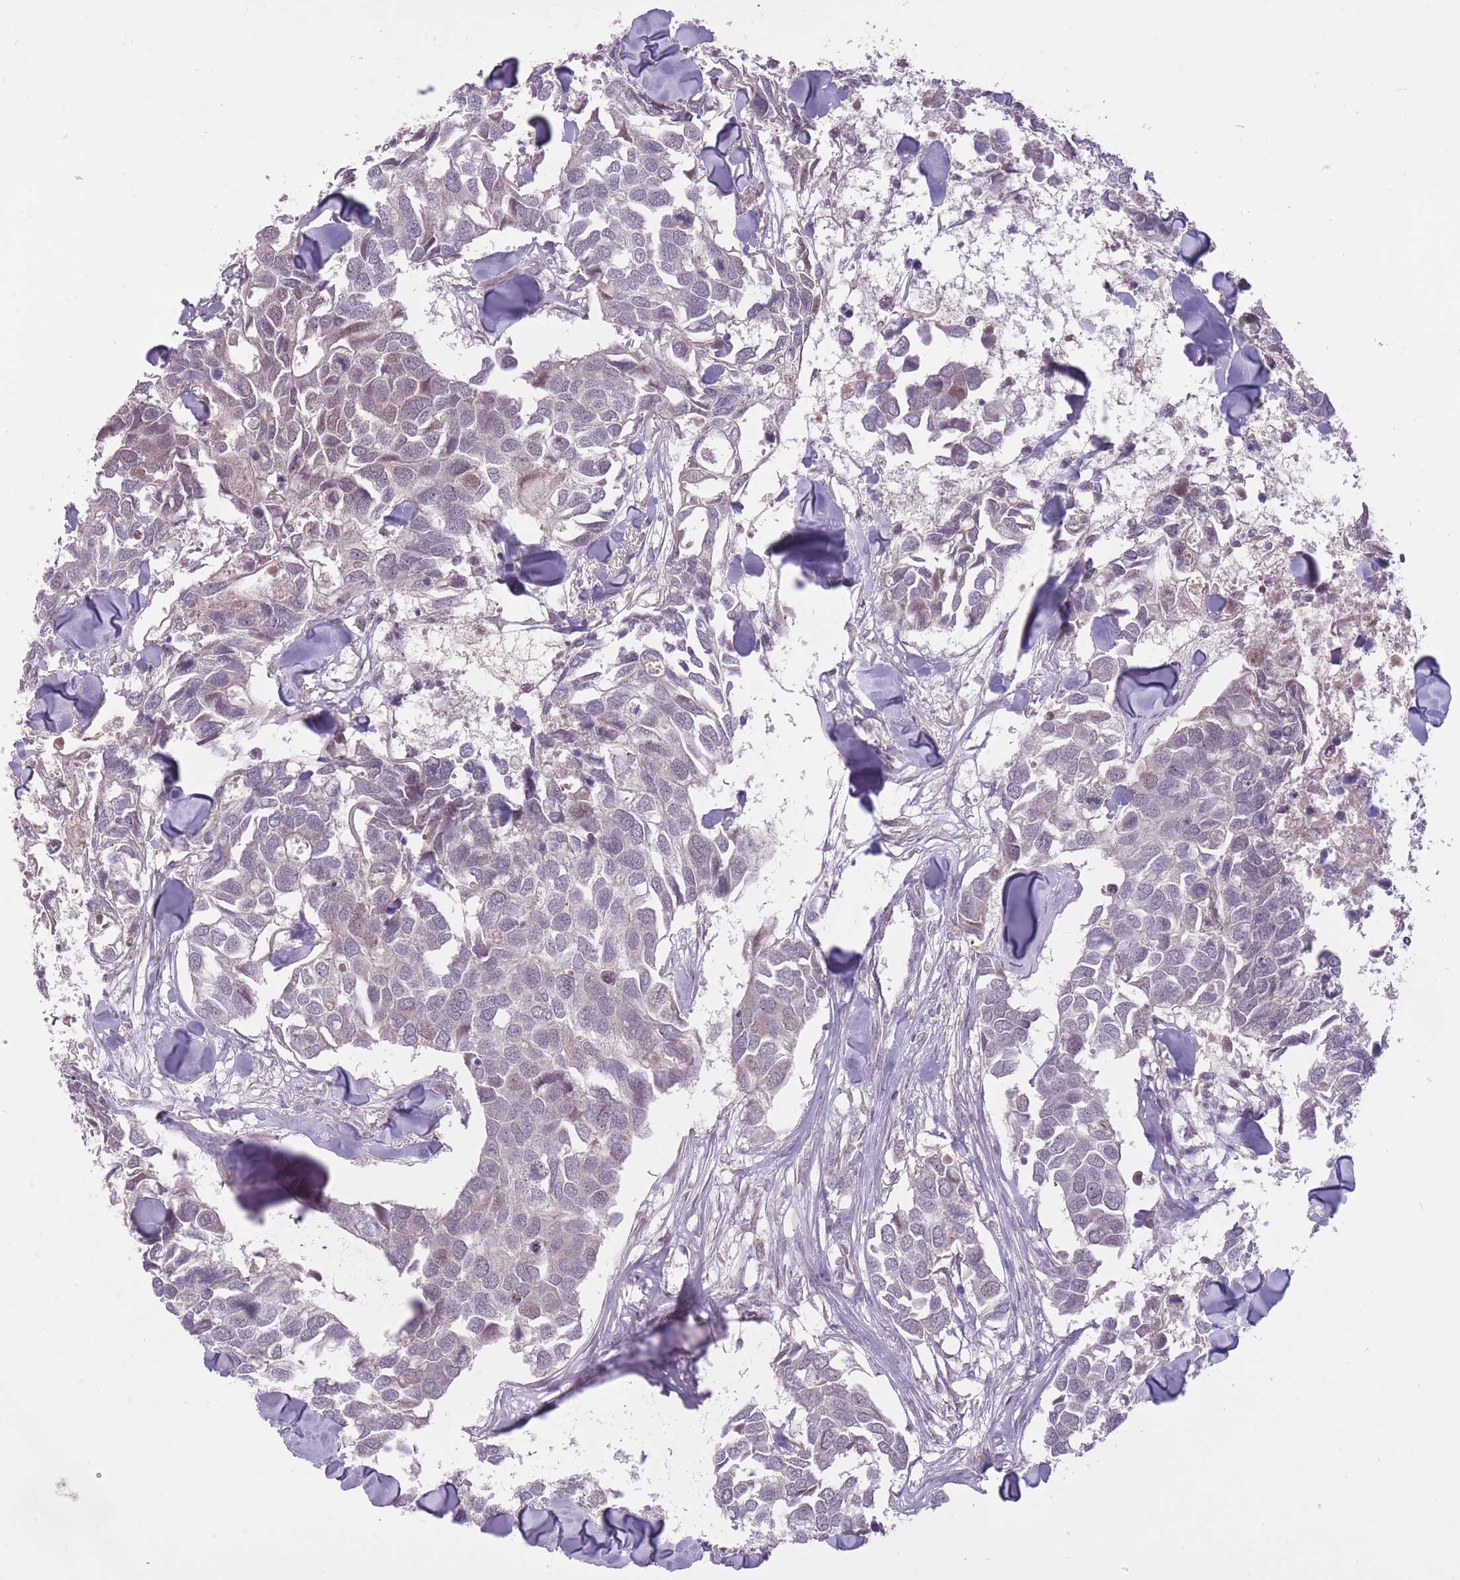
{"staining": {"intensity": "negative", "quantity": "none", "location": "none"}, "tissue": "breast cancer", "cell_type": "Tumor cells", "image_type": "cancer", "snomed": [{"axis": "morphology", "description": "Duct carcinoma"}, {"axis": "topography", "description": "Breast"}], "caption": "Tumor cells show no significant positivity in breast intraductal carcinoma. The staining was performed using DAB (3,3'-diaminobenzidine) to visualize the protein expression in brown, while the nuclei were stained in blue with hematoxylin (Magnification: 20x).", "gene": "LIN7C", "patient": {"sex": "female", "age": 83}}